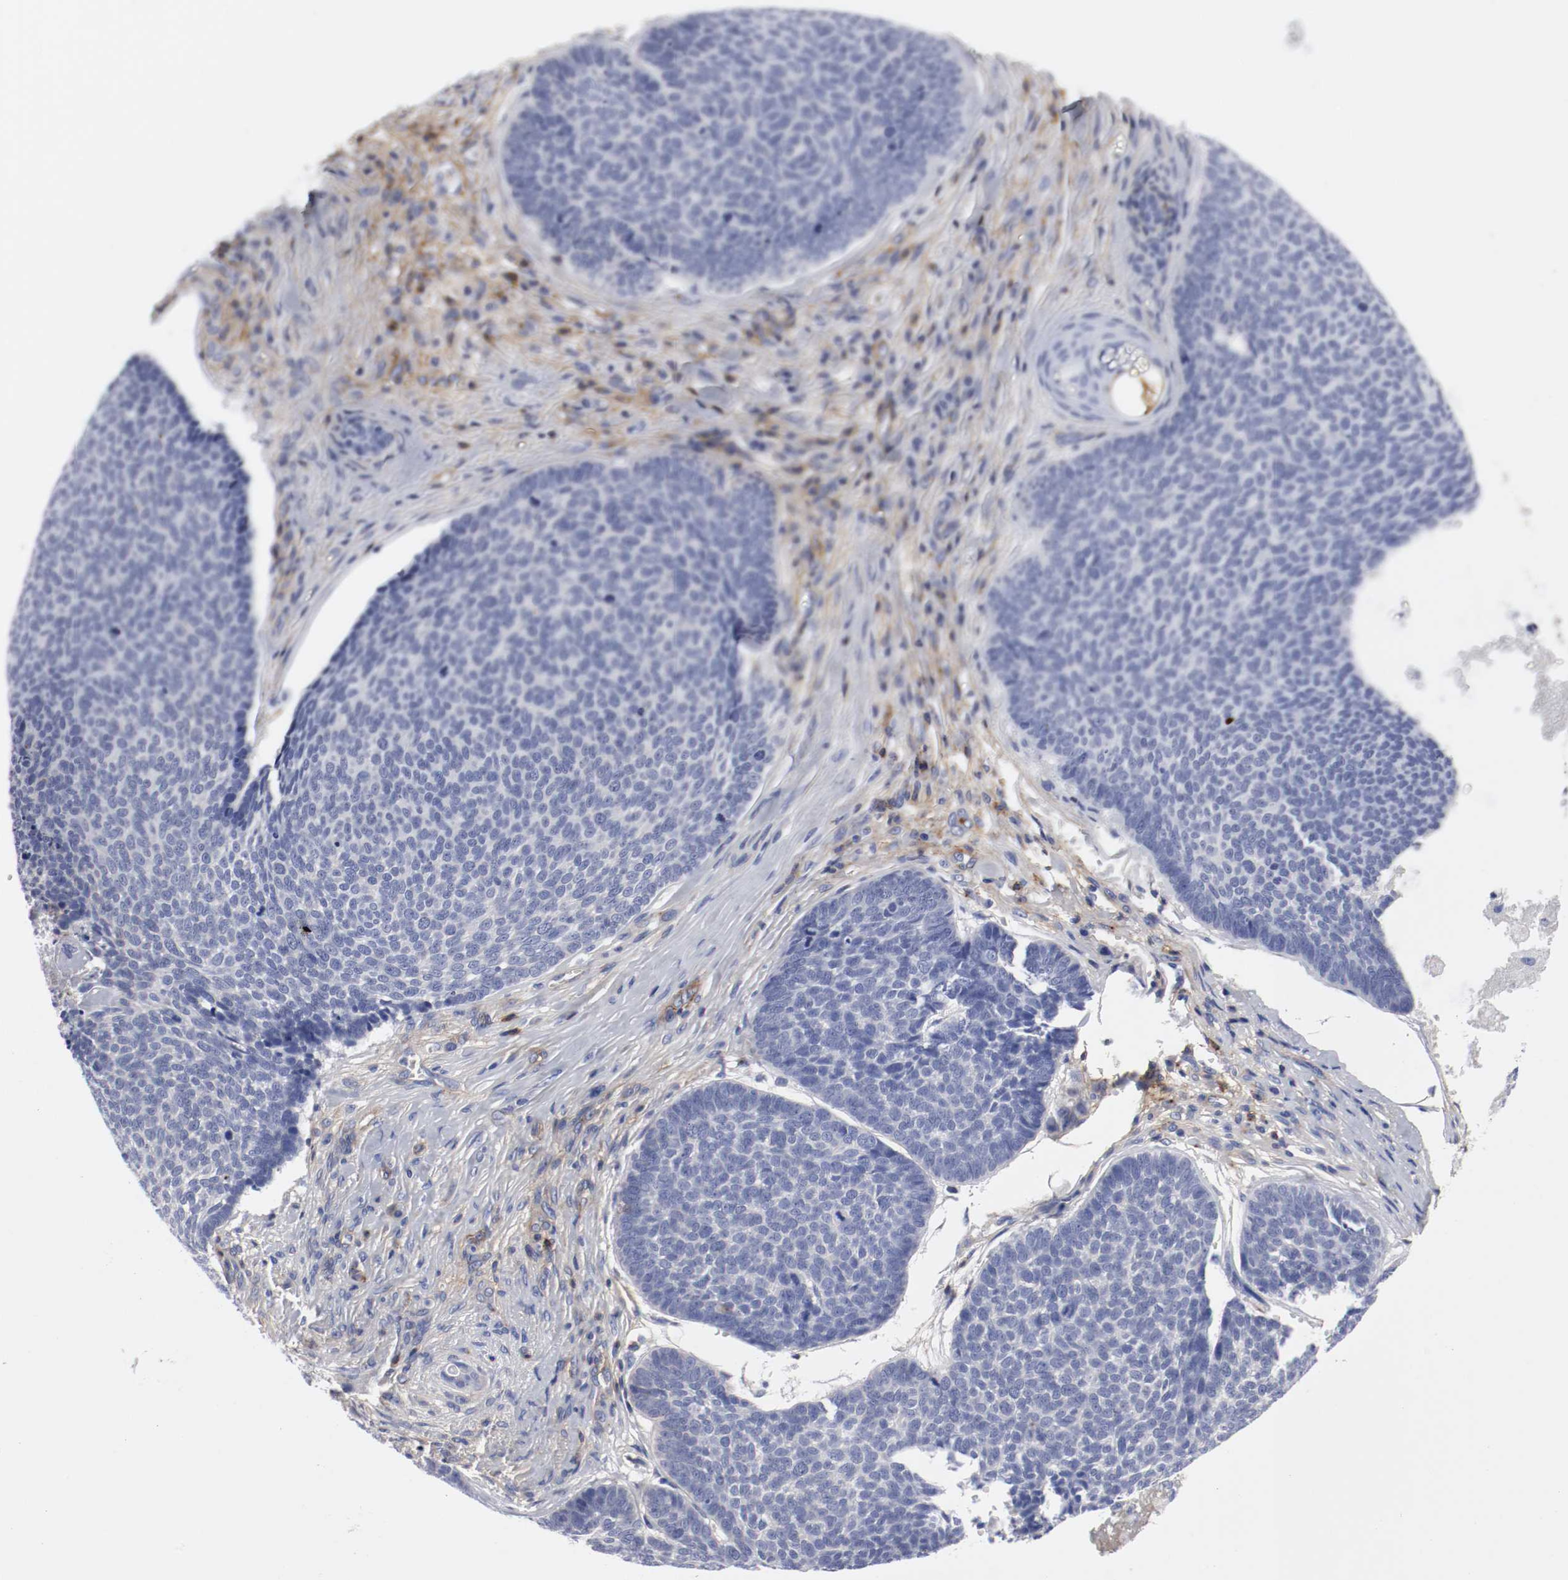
{"staining": {"intensity": "negative", "quantity": "none", "location": "none"}, "tissue": "skin cancer", "cell_type": "Tumor cells", "image_type": "cancer", "snomed": [{"axis": "morphology", "description": "Basal cell carcinoma"}, {"axis": "topography", "description": "Skin"}], "caption": "Human basal cell carcinoma (skin) stained for a protein using IHC exhibits no staining in tumor cells.", "gene": "IFITM1", "patient": {"sex": "male", "age": 84}}